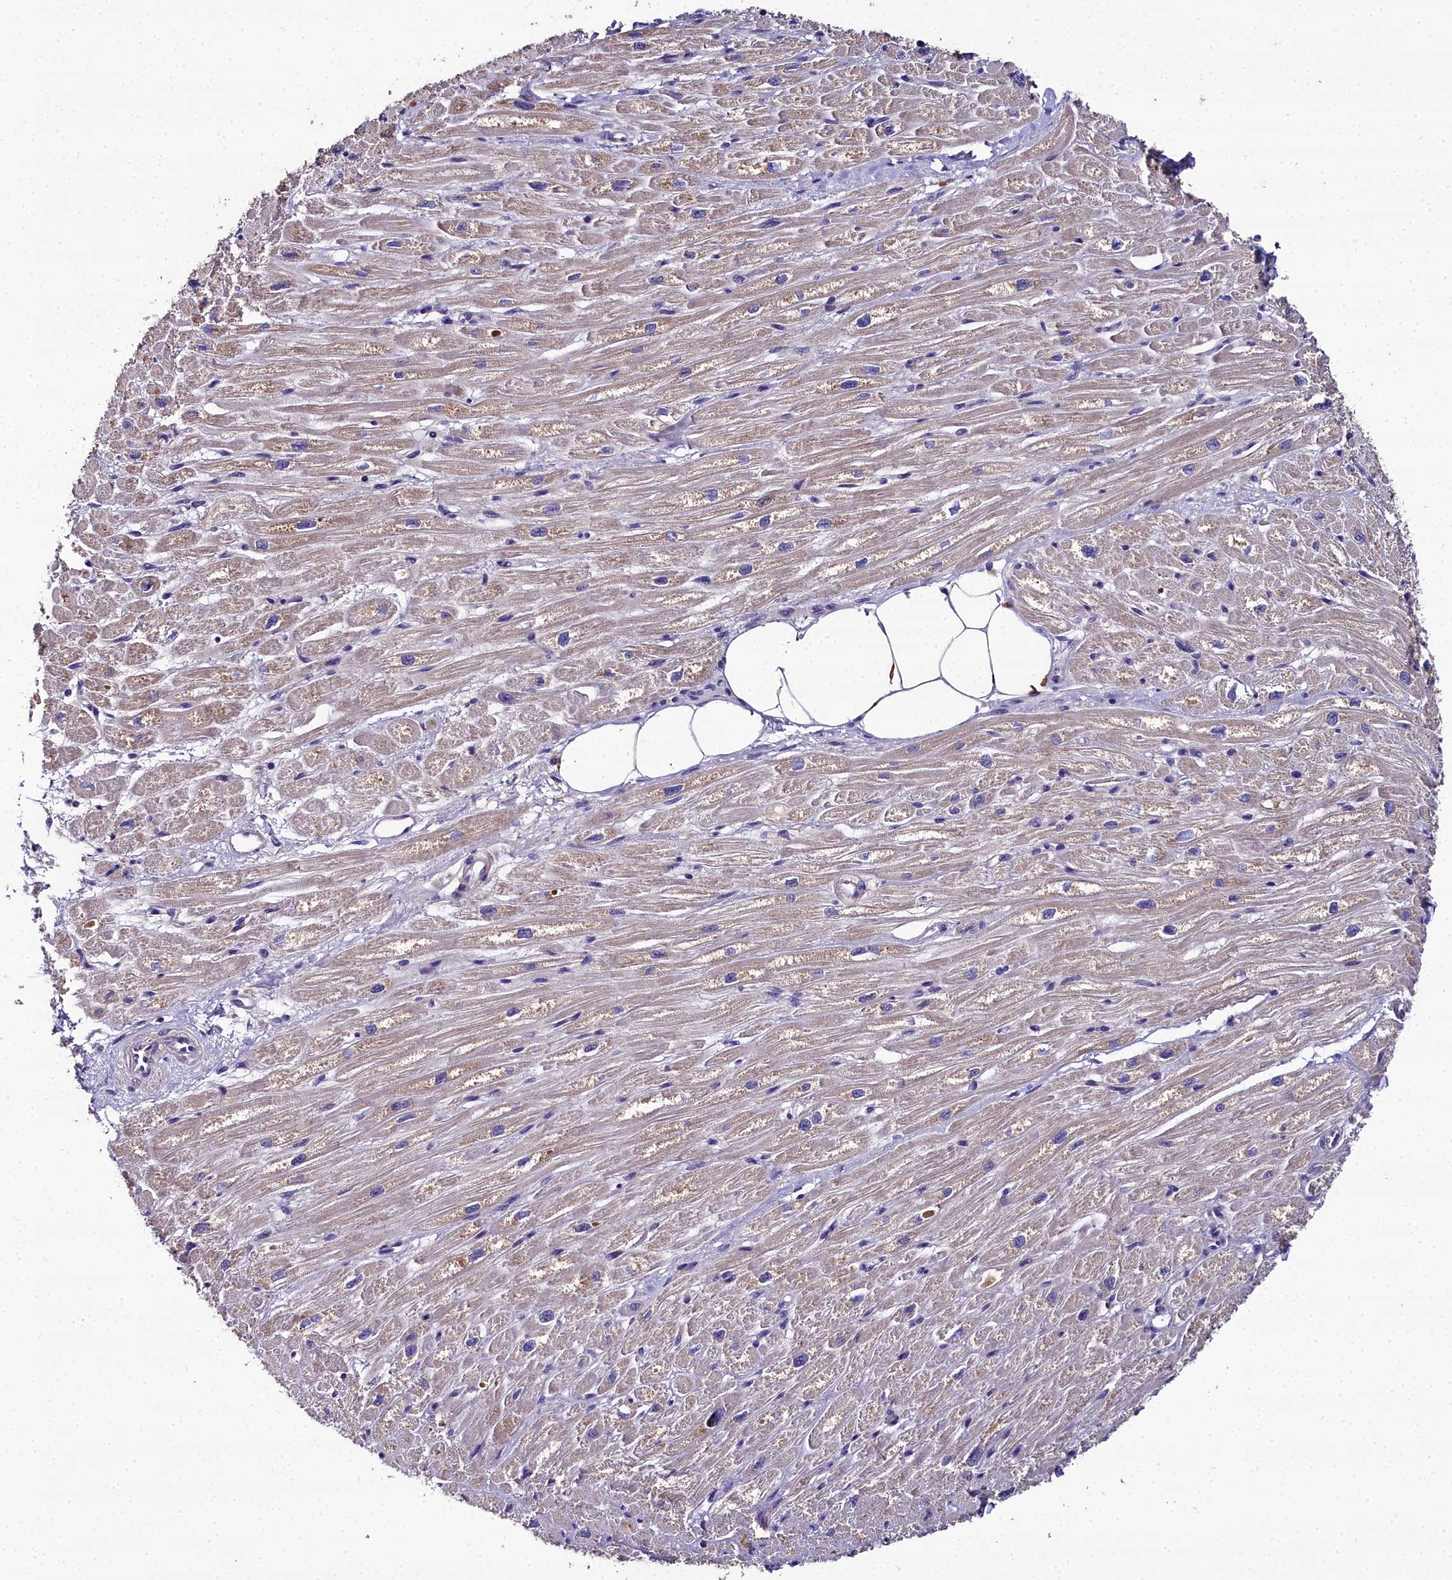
{"staining": {"intensity": "moderate", "quantity": ">75%", "location": "cytoplasmic/membranous"}, "tissue": "heart muscle", "cell_type": "Cardiomyocytes", "image_type": "normal", "snomed": [{"axis": "morphology", "description": "Normal tissue, NOS"}, {"axis": "topography", "description": "Heart"}], "caption": "Approximately >75% of cardiomyocytes in unremarkable heart muscle reveal moderate cytoplasmic/membranous protein positivity as visualized by brown immunohistochemical staining.", "gene": "NT5M", "patient": {"sex": "male", "age": 65}}